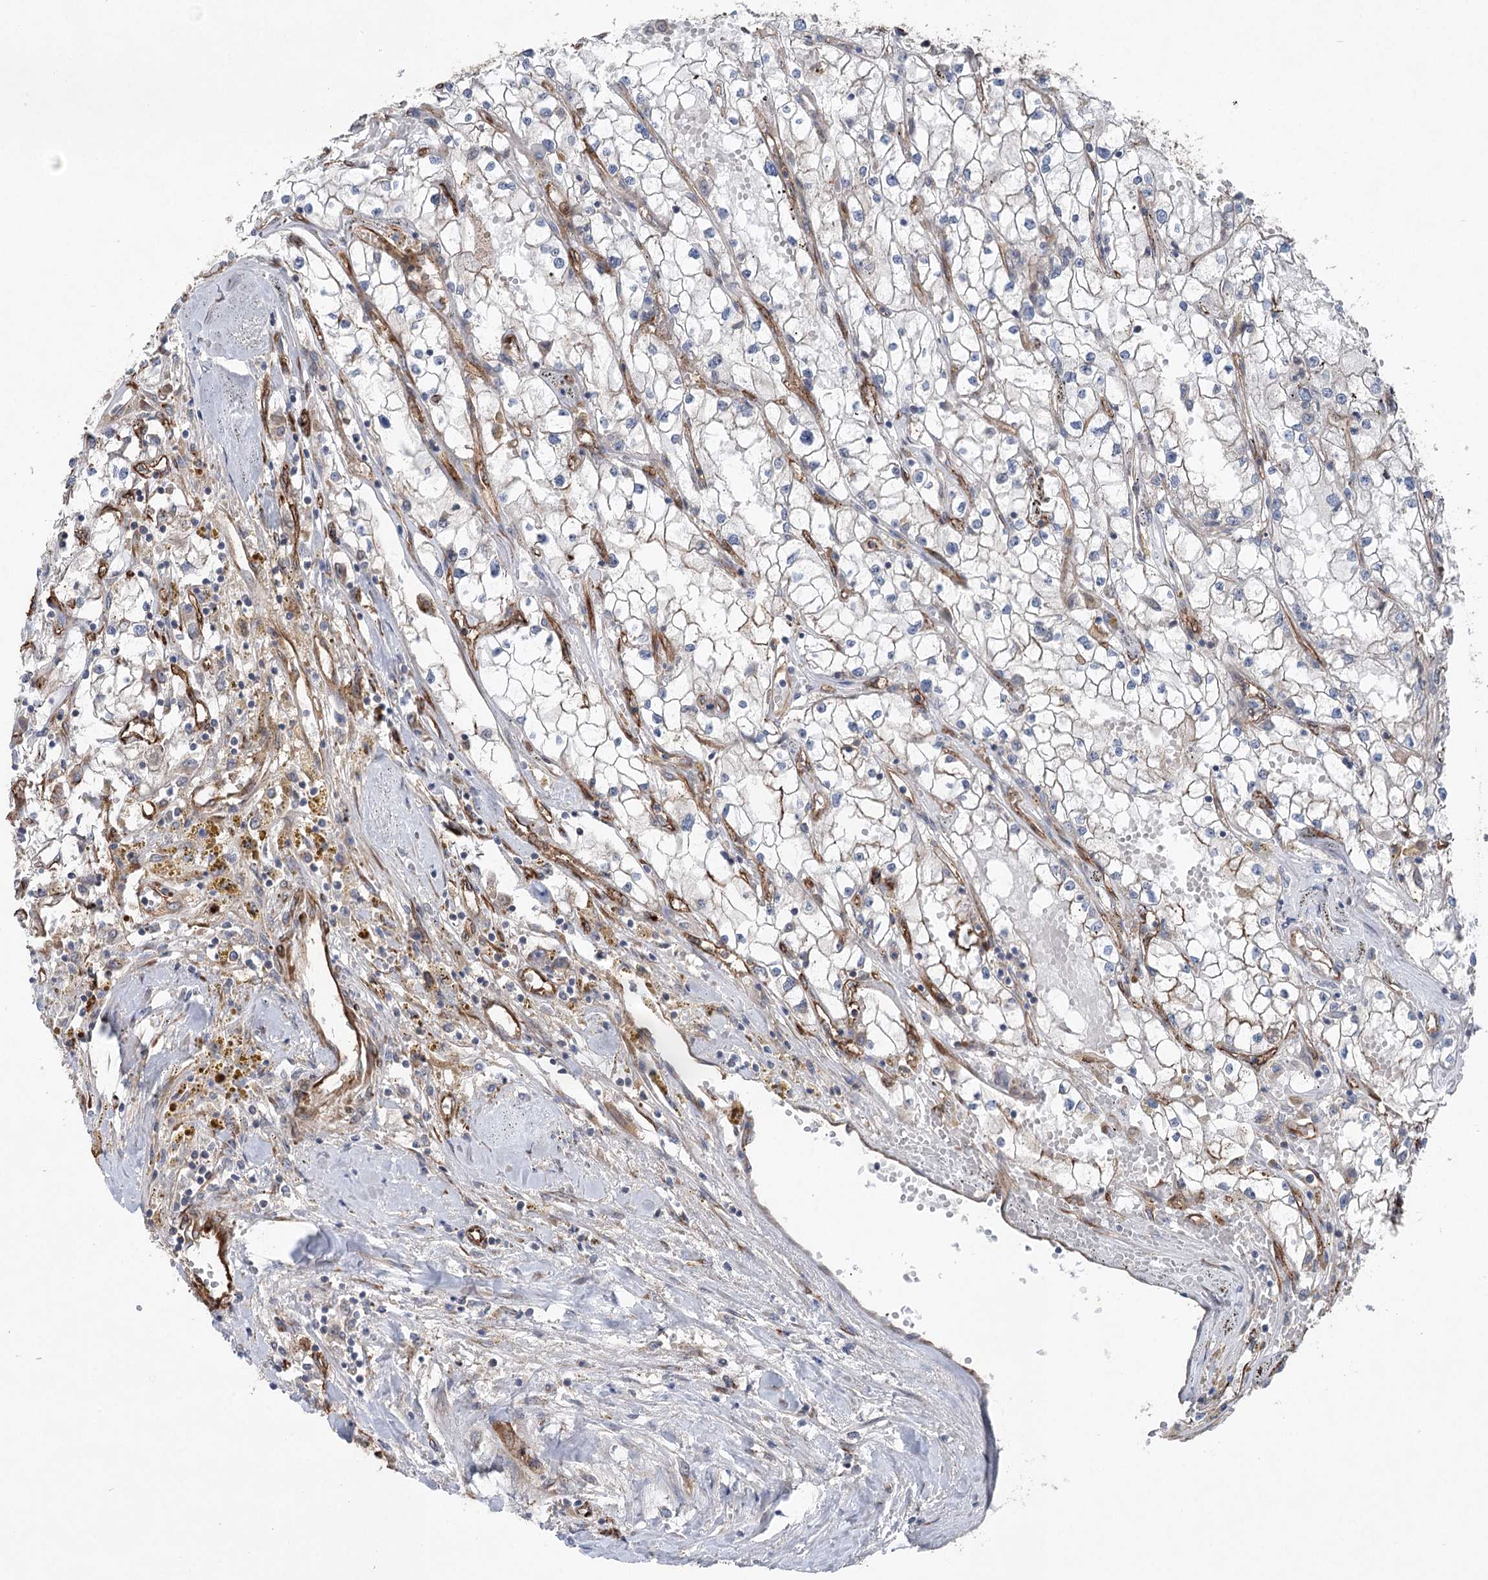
{"staining": {"intensity": "negative", "quantity": "none", "location": "none"}, "tissue": "renal cancer", "cell_type": "Tumor cells", "image_type": "cancer", "snomed": [{"axis": "morphology", "description": "Adenocarcinoma, NOS"}, {"axis": "topography", "description": "Kidney"}], "caption": "An immunohistochemistry (IHC) photomicrograph of renal cancer is shown. There is no staining in tumor cells of renal cancer.", "gene": "MTPAP", "patient": {"sex": "male", "age": 56}}